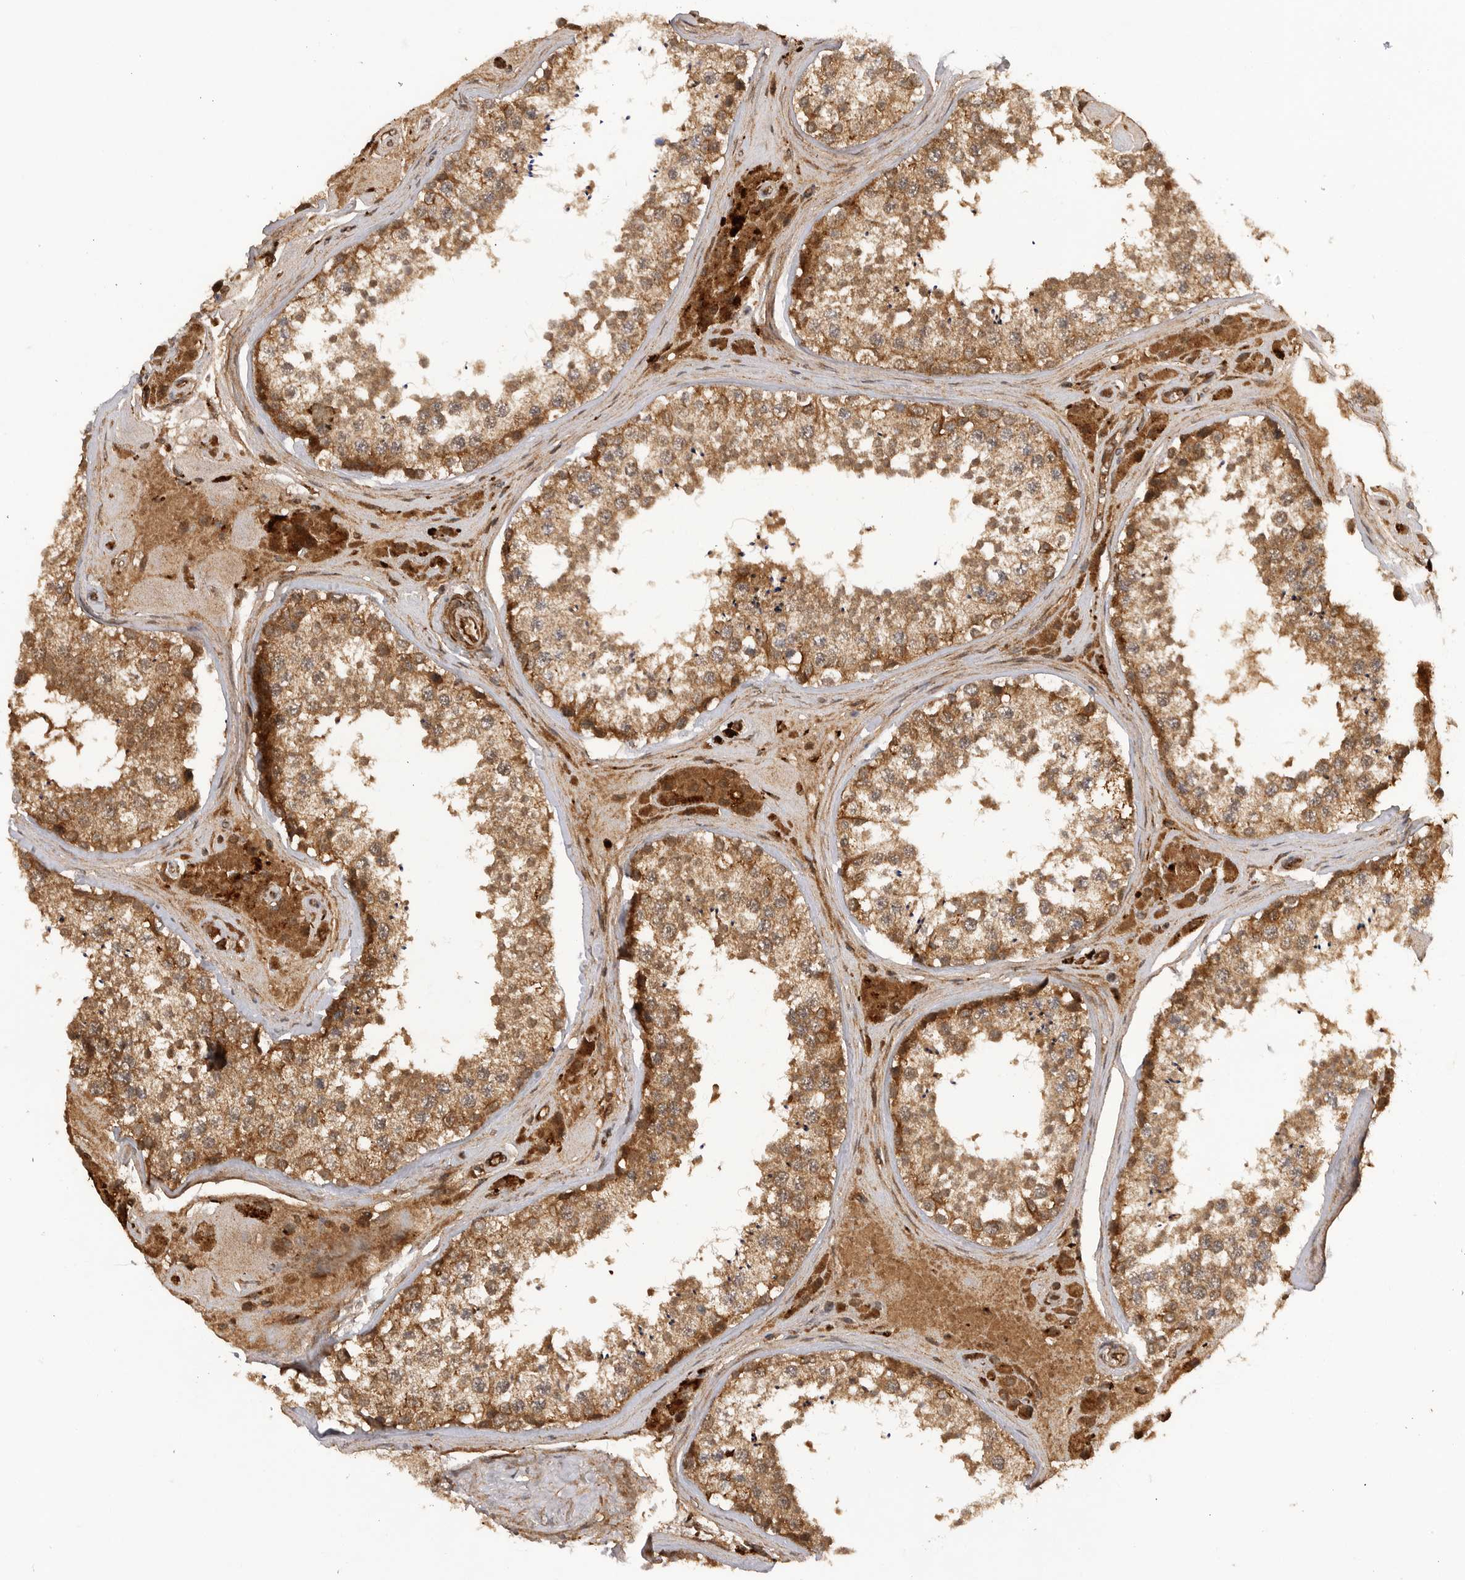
{"staining": {"intensity": "moderate", "quantity": ">75%", "location": "cytoplasmic/membranous"}, "tissue": "testis", "cell_type": "Cells in seminiferous ducts", "image_type": "normal", "snomed": [{"axis": "morphology", "description": "Normal tissue, NOS"}, {"axis": "topography", "description": "Testis"}], "caption": "Moderate cytoplasmic/membranous staining for a protein is appreciated in about >75% of cells in seminiferous ducts of unremarkable testis using immunohistochemistry (IHC).", "gene": "PRDX4", "patient": {"sex": "male", "age": 46}}